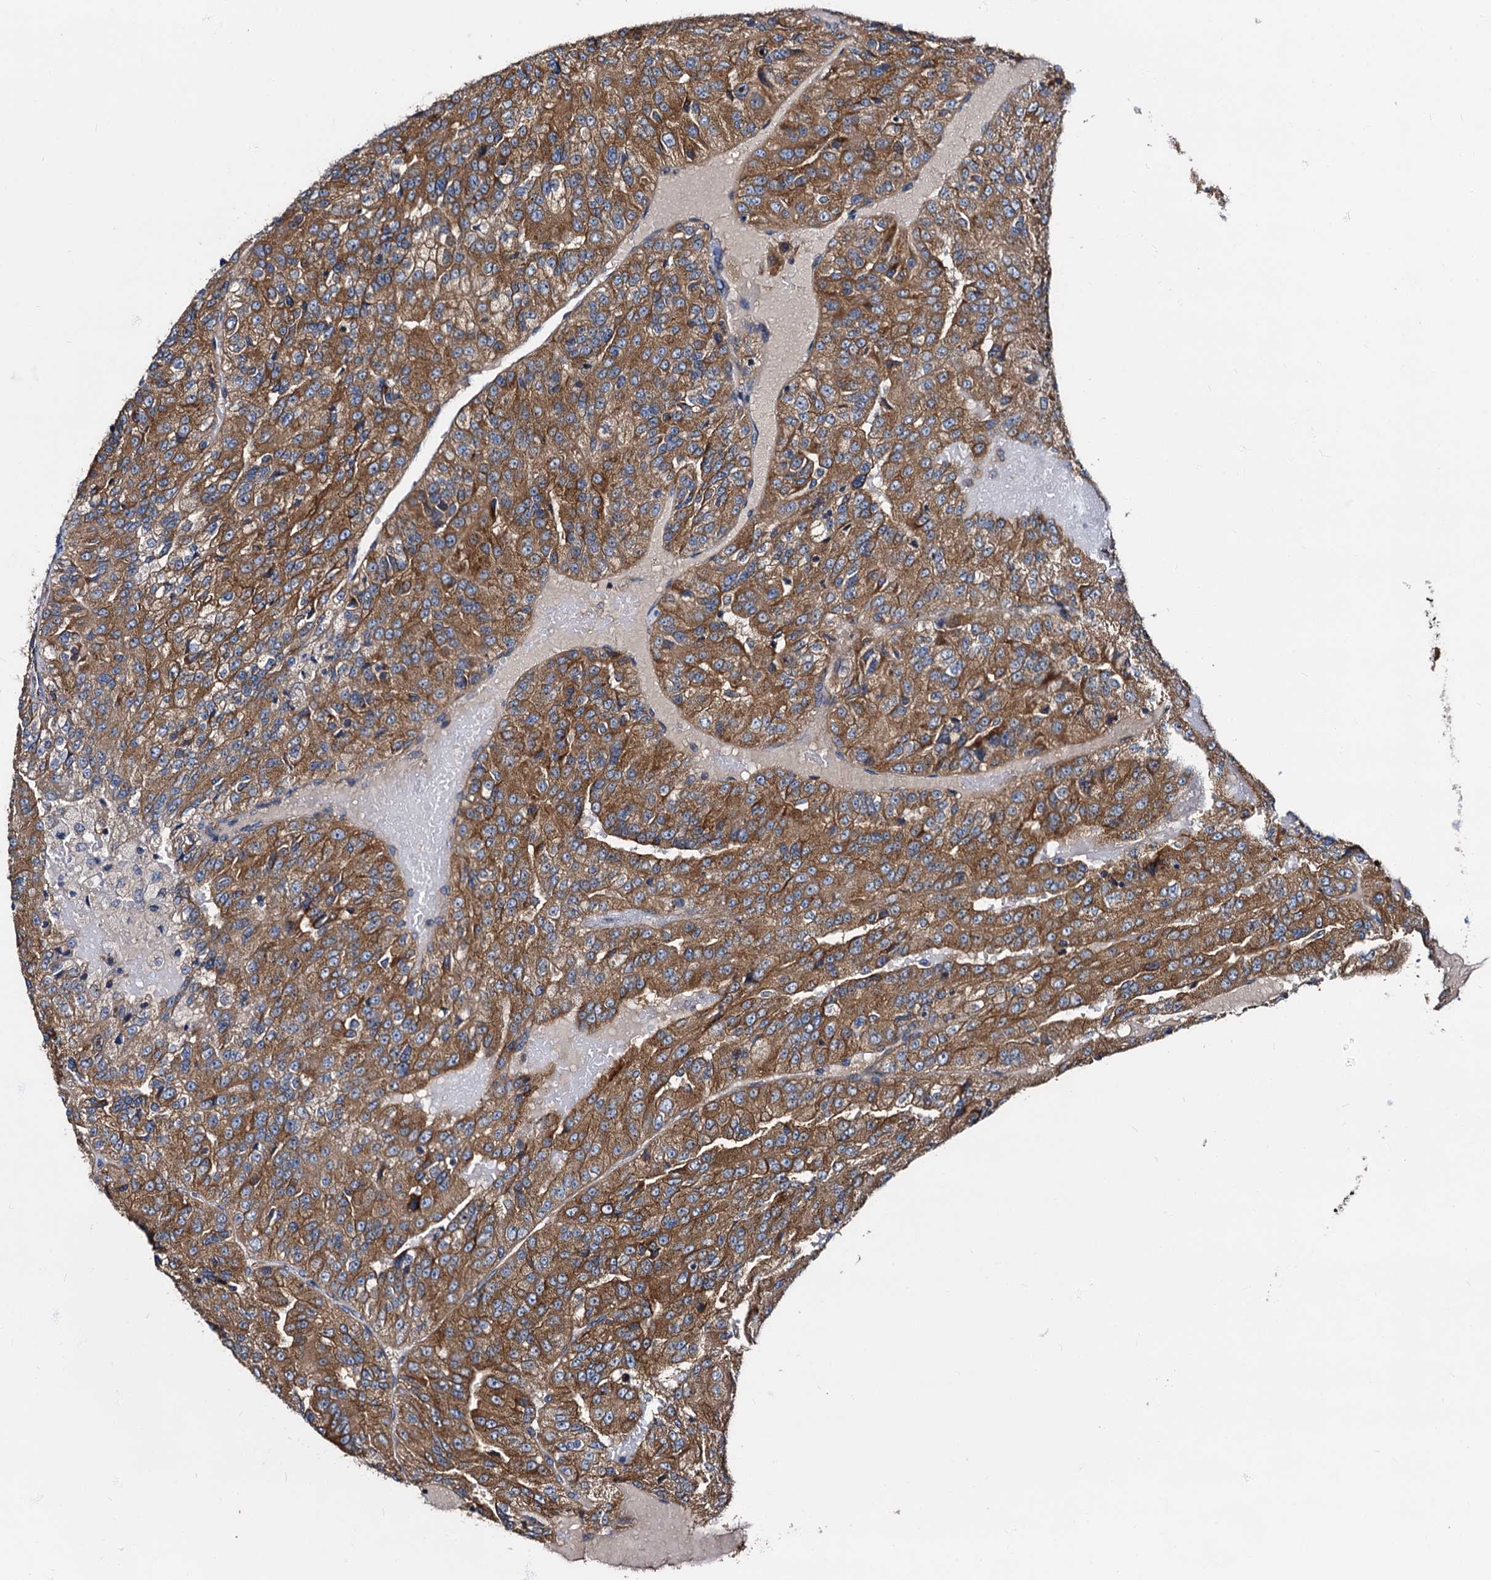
{"staining": {"intensity": "strong", "quantity": ">75%", "location": "cytoplasmic/membranous"}, "tissue": "renal cancer", "cell_type": "Tumor cells", "image_type": "cancer", "snomed": [{"axis": "morphology", "description": "Adenocarcinoma, NOS"}, {"axis": "topography", "description": "Kidney"}], "caption": "Protein staining of renal cancer tissue shows strong cytoplasmic/membranous expression in about >75% of tumor cells. The protein of interest is shown in brown color, while the nuclei are stained blue.", "gene": "PEX5", "patient": {"sex": "female", "age": 63}}